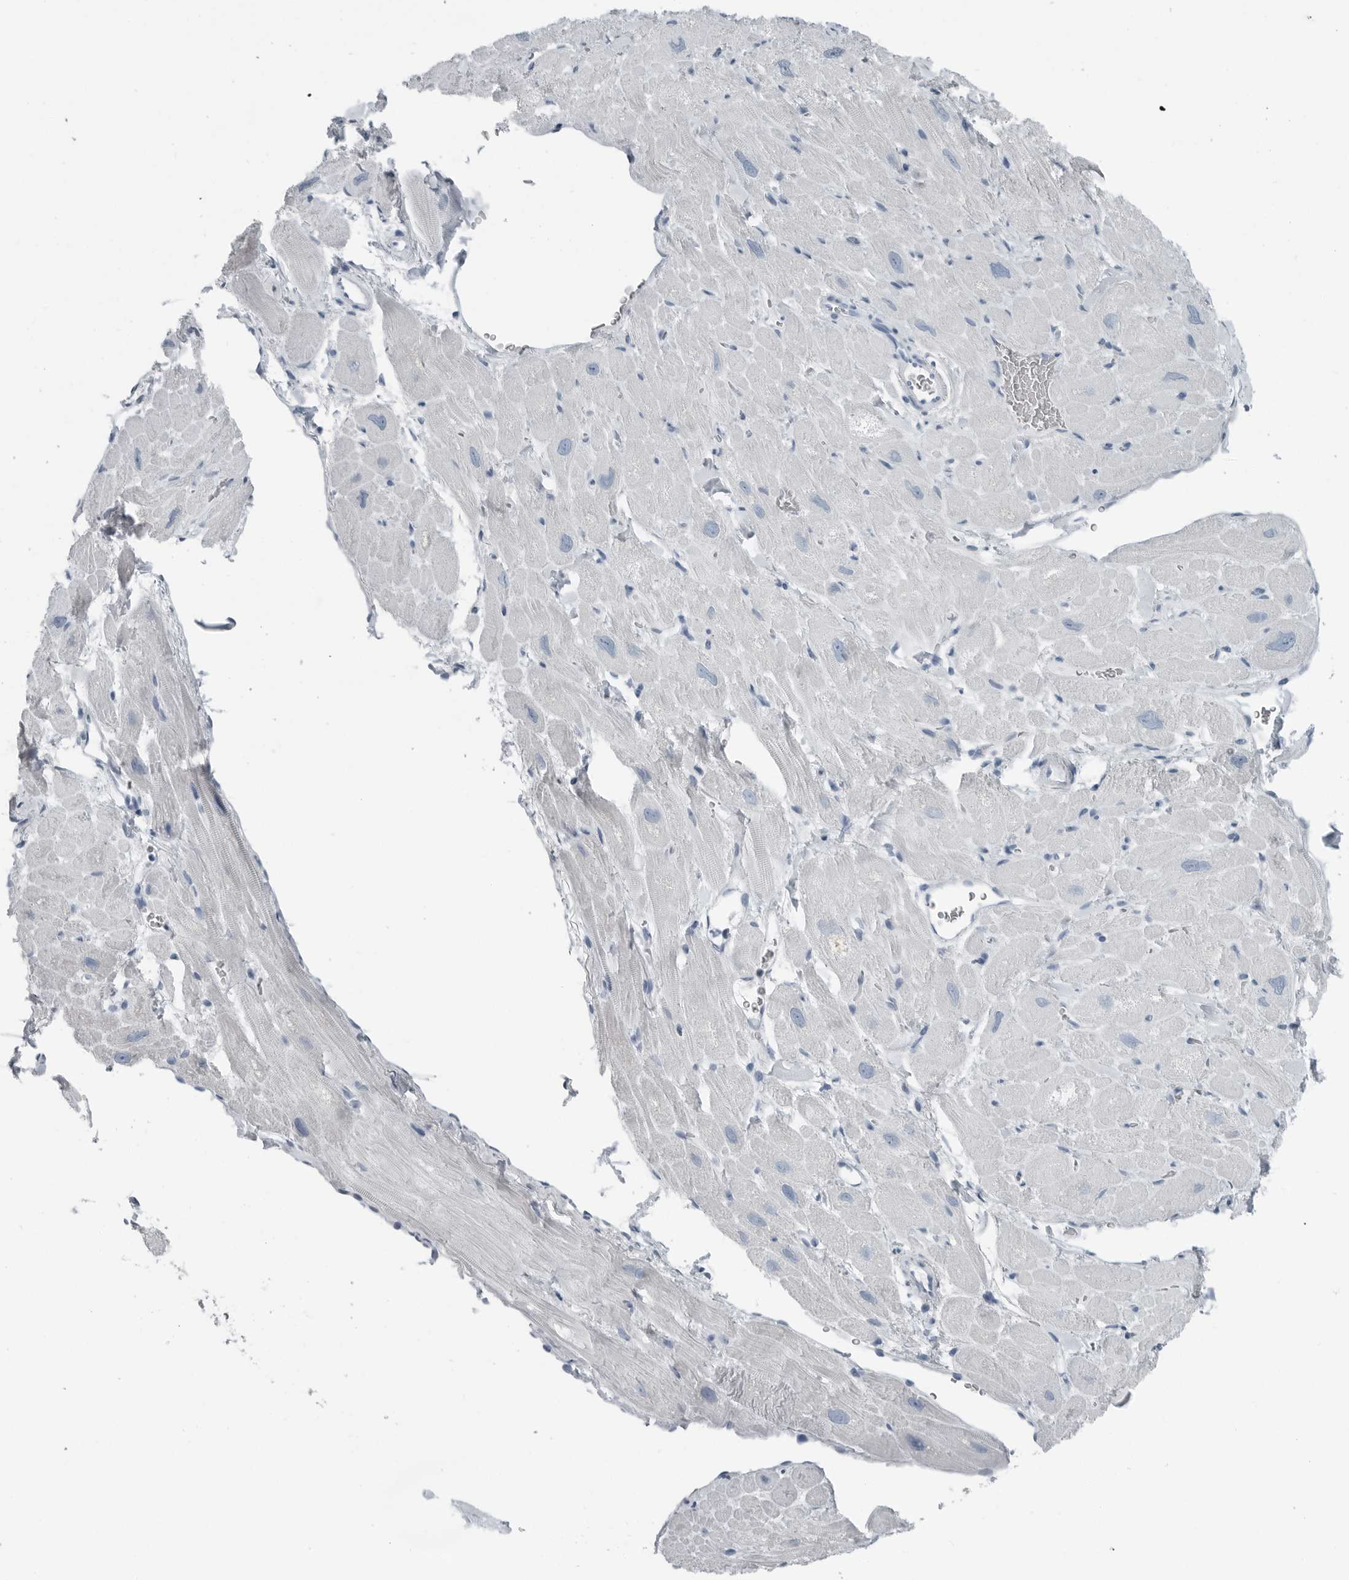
{"staining": {"intensity": "negative", "quantity": "none", "location": "none"}, "tissue": "heart muscle", "cell_type": "Cardiomyocytes", "image_type": "normal", "snomed": [{"axis": "morphology", "description": "Normal tissue, NOS"}, {"axis": "topography", "description": "Heart"}], "caption": "IHC image of normal heart muscle stained for a protein (brown), which shows no expression in cardiomyocytes. Brightfield microscopy of immunohistochemistry stained with DAB (3,3'-diaminobenzidine) (brown) and hematoxylin (blue), captured at high magnification.", "gene": "FABP6", "patient": {"sex": "male", "age": 49}}